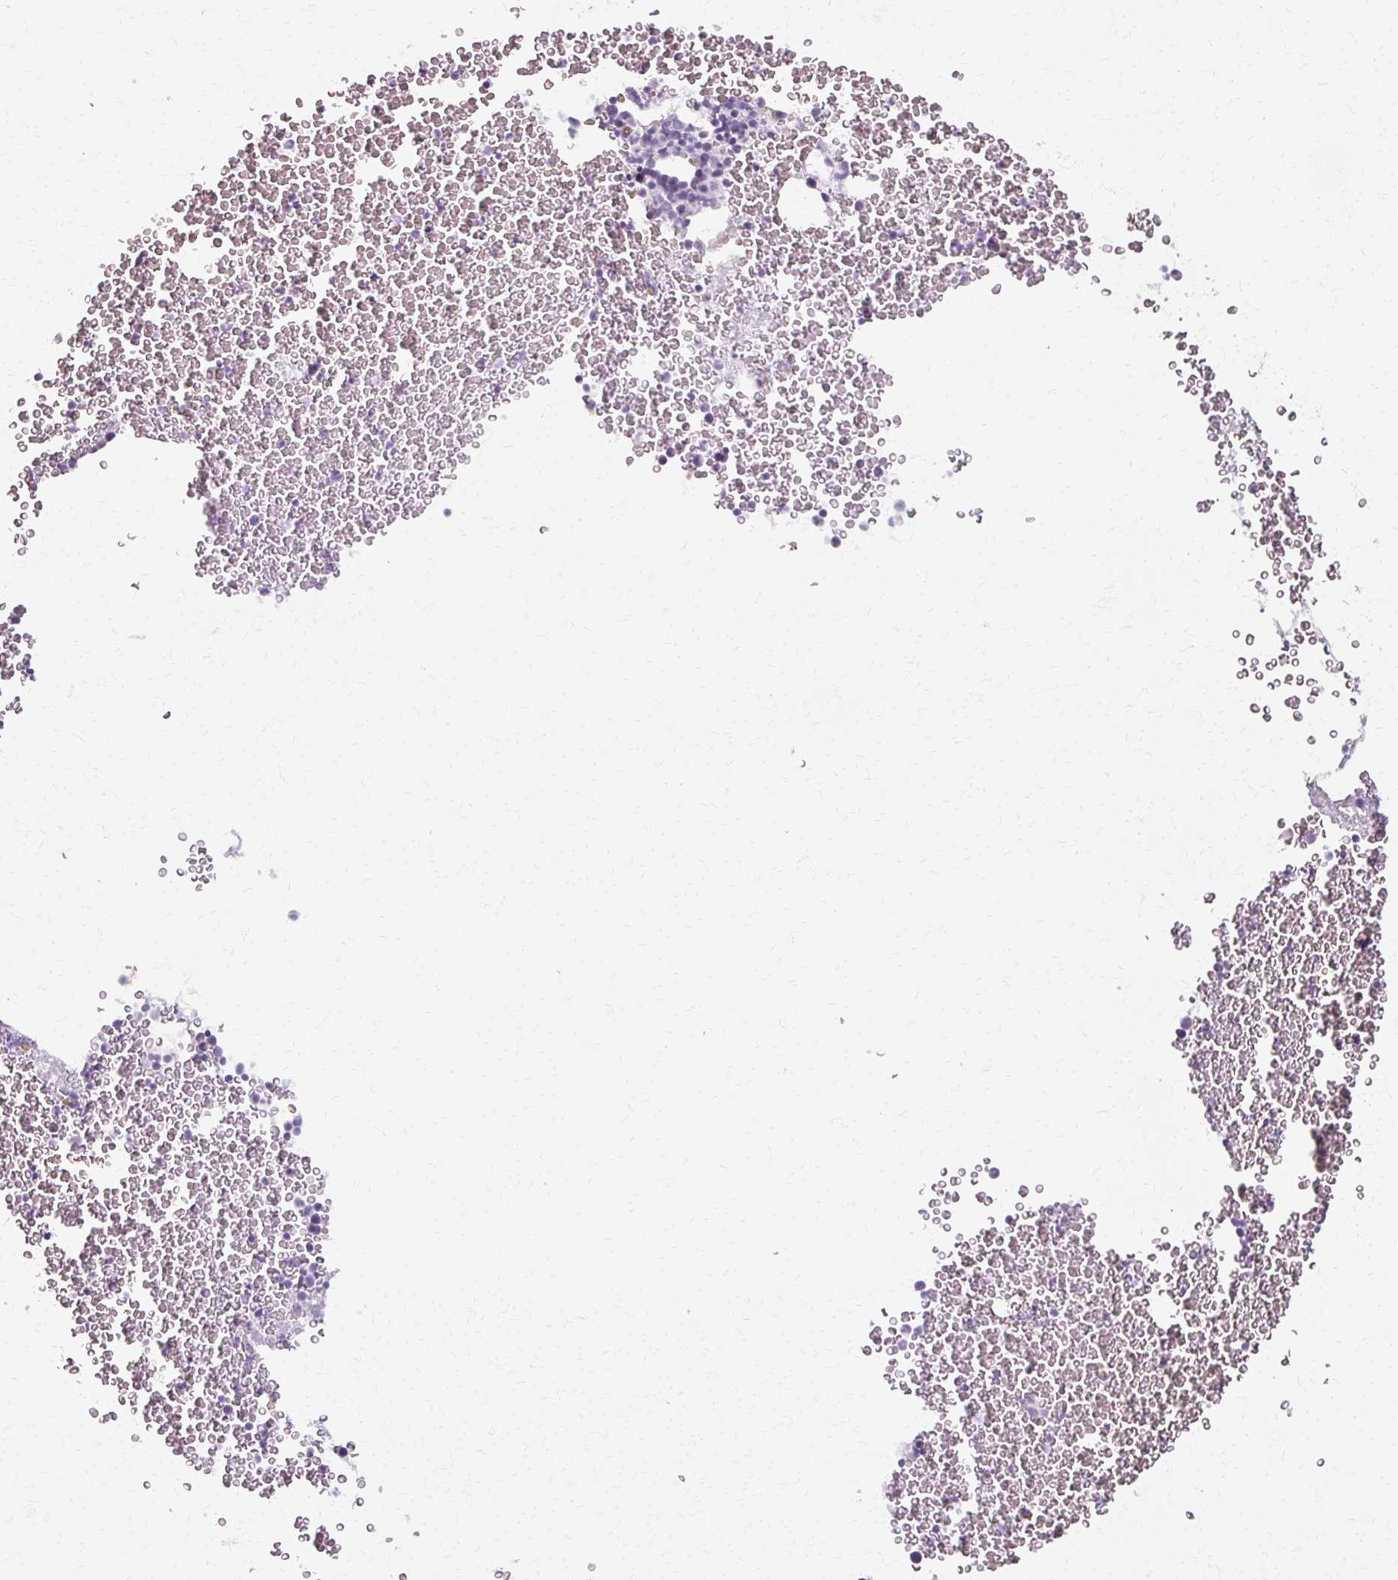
{"staining": {"intensity": "negative", "quantity": "none", "location": "none"}, "tissue": "bone marrow", "cell_type": "Hematopoietic cells", "image_type": "normal", "snomed": [{"axis": "morphology", "description": "Normal tissue, NOS"}, {"axis": "topography", "description": "Bone marrow"}], "caption": "Immunohistochemistry of unremarkable human bone marrow demonstrates no staining in hematopoietic cells. (Stains: DAB (3,3'-diaminobenzidine) immunohistochemistry (IHC) with hematoxylin counter stain, Microscopy: brightfield microscopy at high magnification).", "gene": "MORC4", "patient": {"sex": "female", "age": 26}}